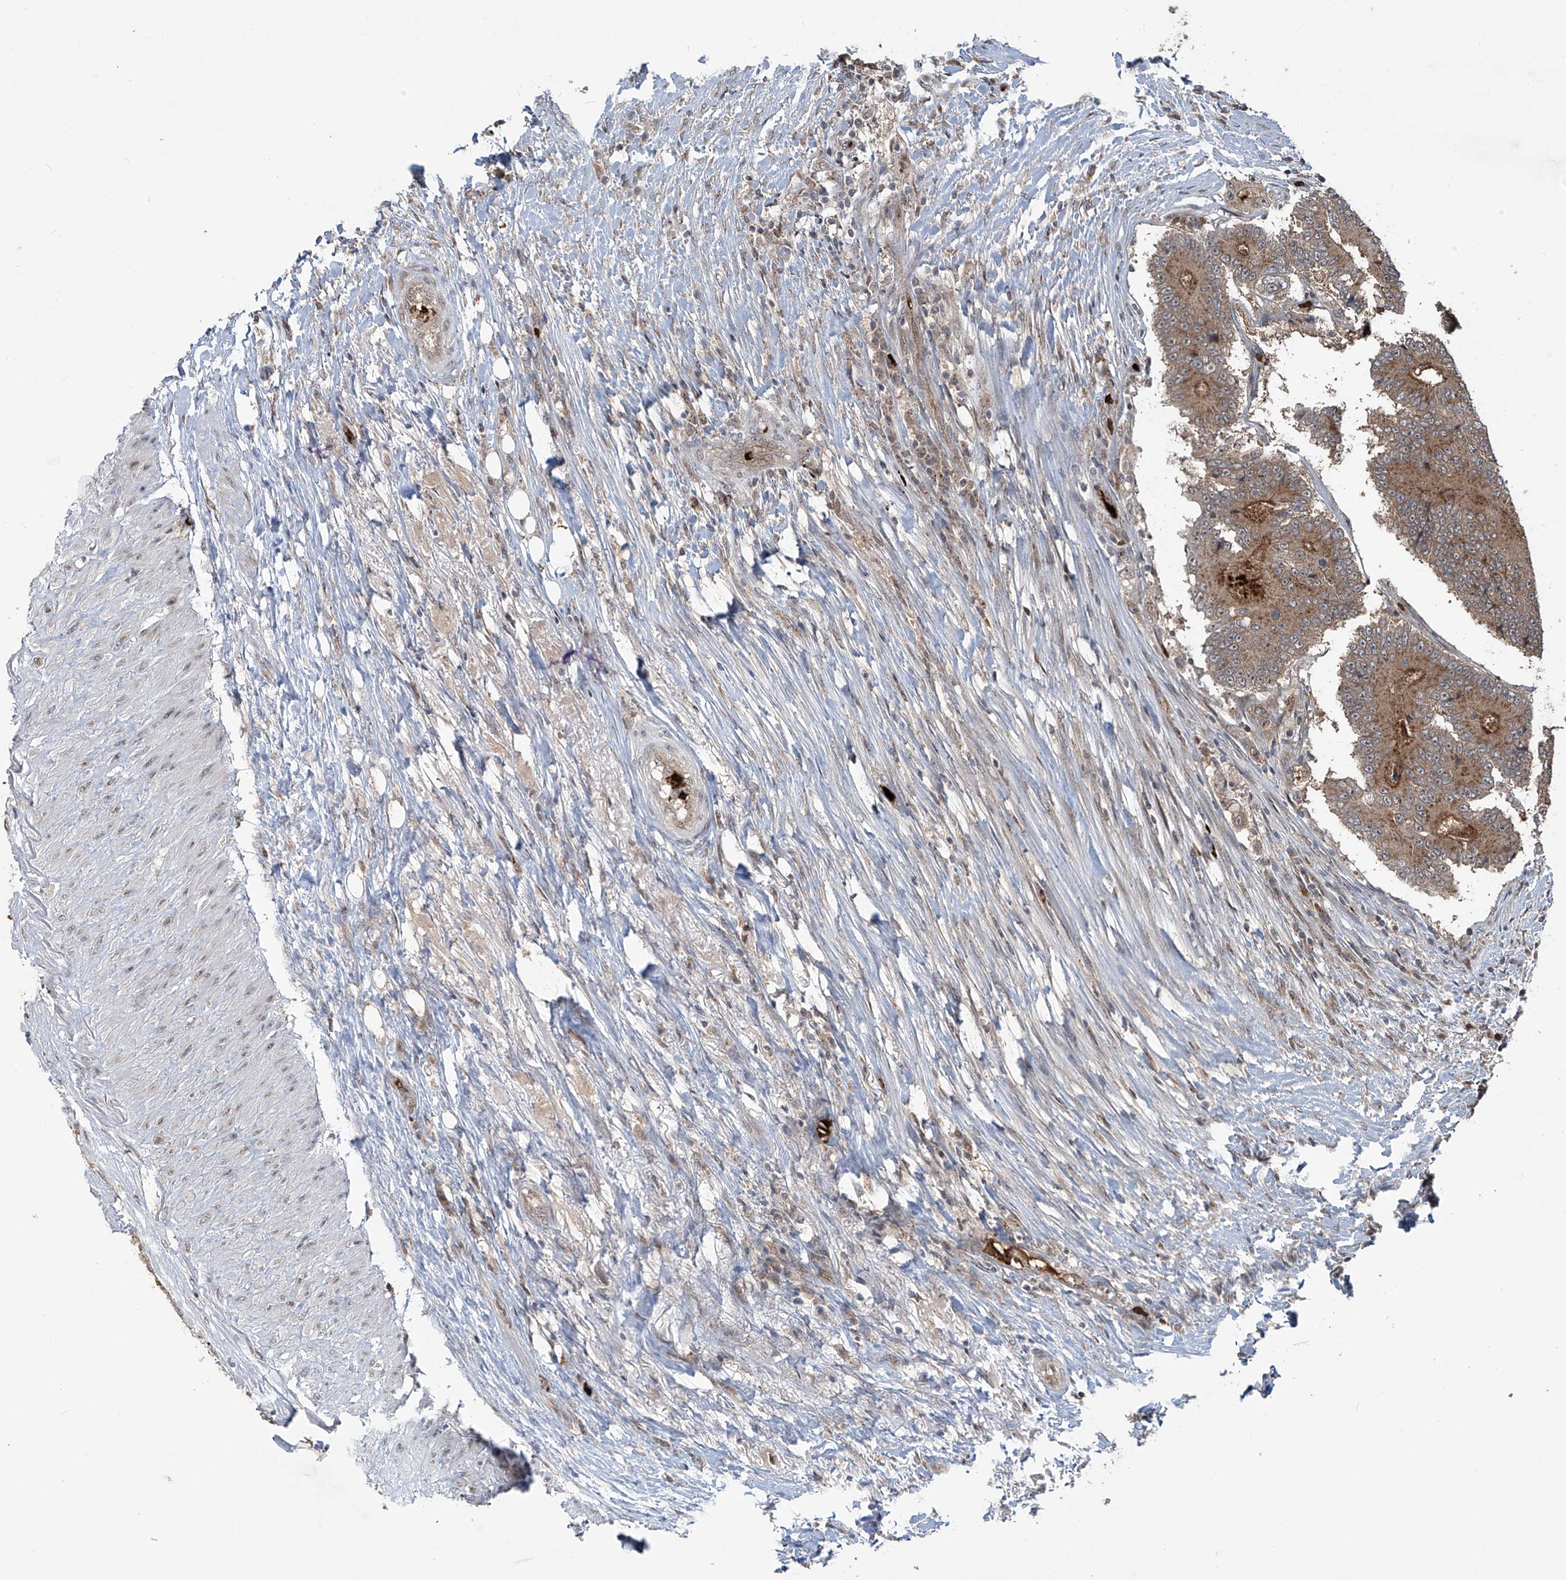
{"staining": {"intensity": "weak", "quantity": ">75%", "location": "cytoplasmic/membranous"}, "tissue": "colorectal cancer", "cell_type": "Tumor cells", "image_type": "cancer", "snomed": [{"axis": "morphology", "description": "Adenocarcinoma, NOS"}, {"axis": "topography", "description": "Colon"}], "caption": "The image shows staining of colorectal adenocarcinoma, revealing weak cytoplasmic/membranous protein staining (brown color) within tumor cells. Nuclei are stained in blue.", "gene": "ZDHHC9", "patient": {"sex": "male", "age": 83}}